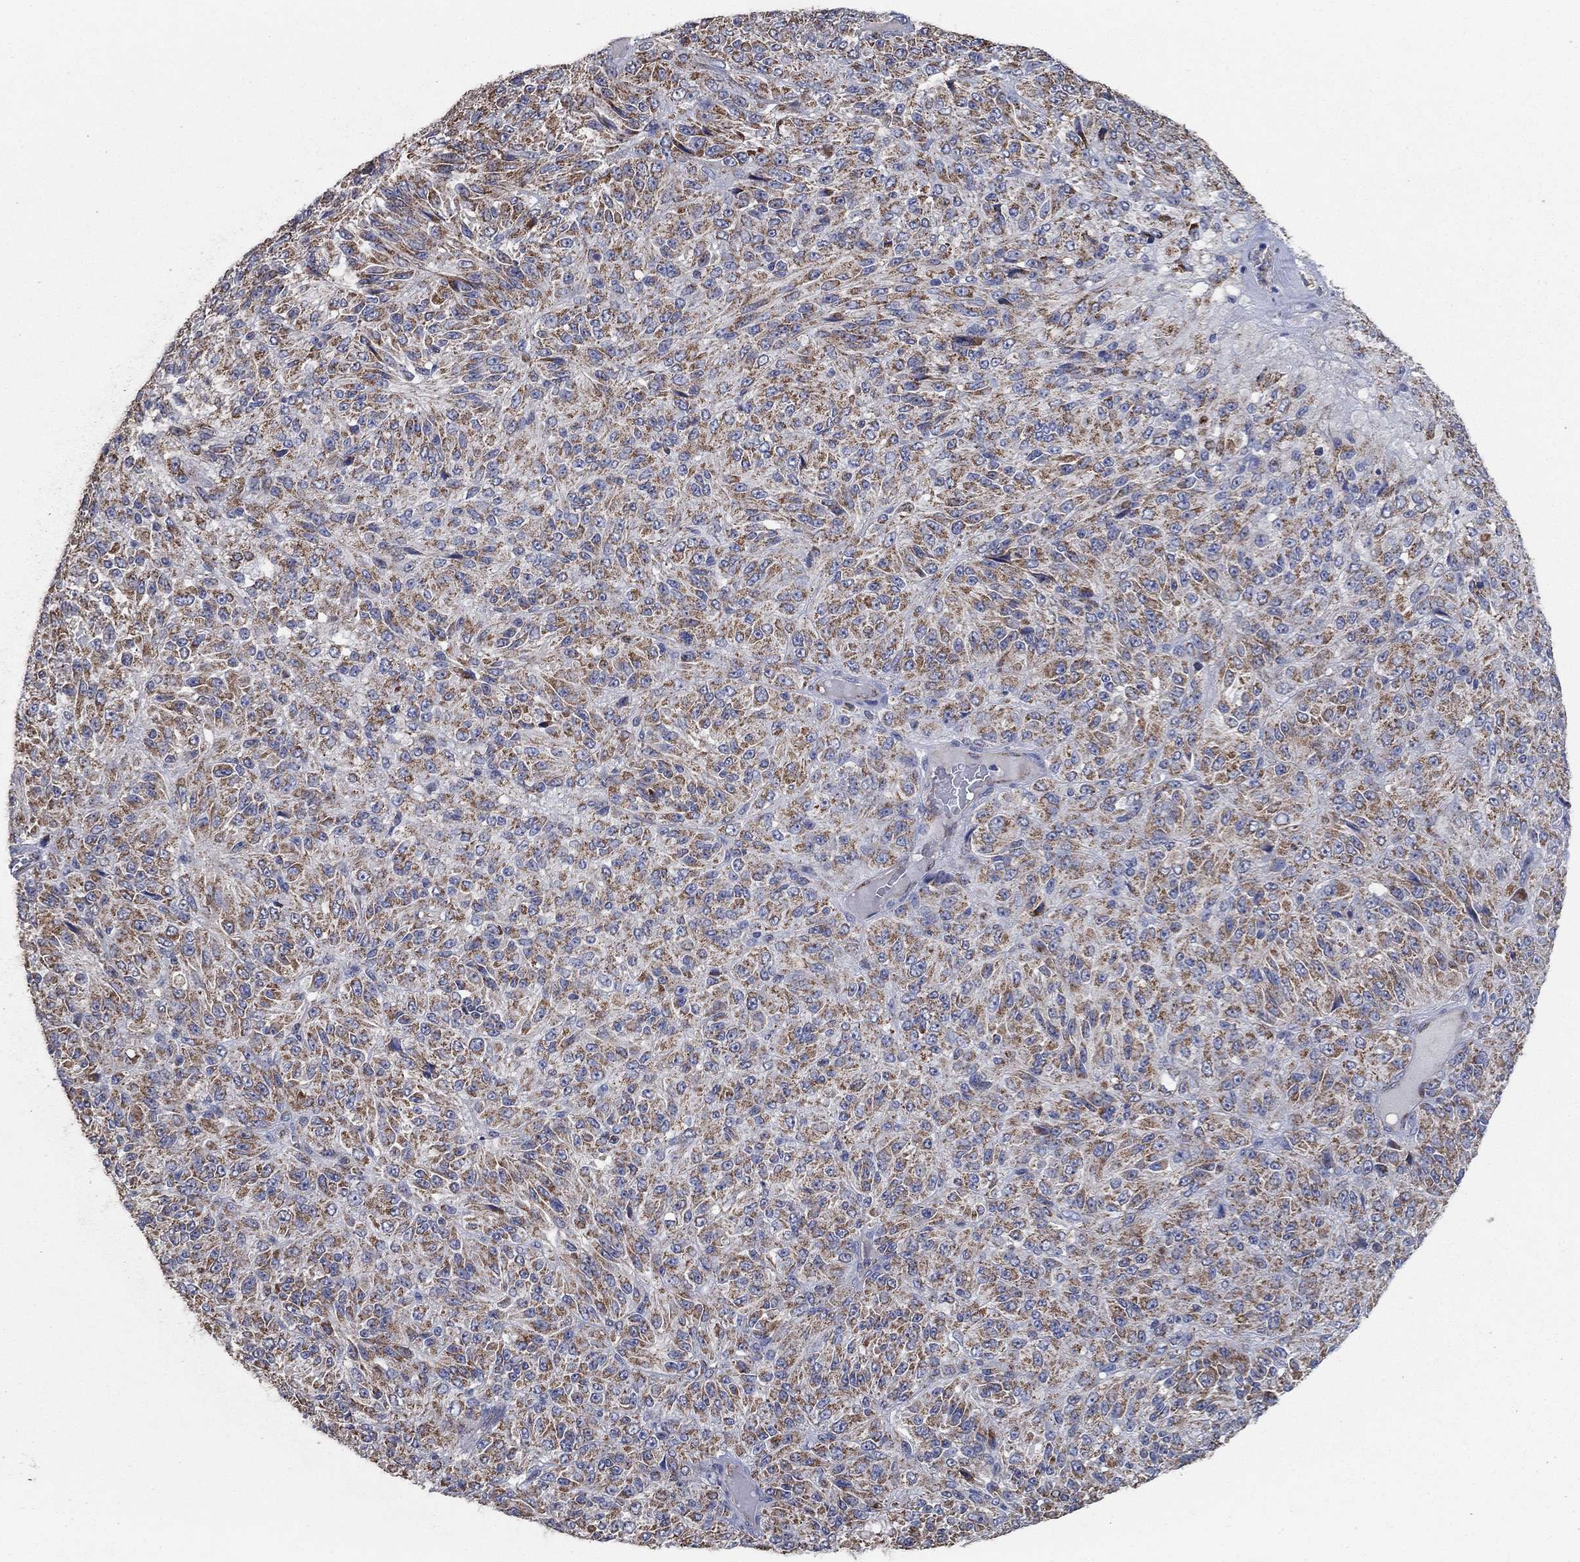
{"staining": {"intensity": "moderate", "quantity": ">75%", "location": "cytoplasmic/membranous"}, "tissue": "melanoma", "cell_type": "Tumor cells", "image_type": "cancer", "snomed": [{"axis": "morphology", "description": "Malignant melanoma, Metastatic site"}, {"axis": "topography", "description": "Brain"}], "caption": "A high-resolution image shows immunohistochemistry (IHC) staining of malignant melanoma (metastatic site), which shows moderate cytoplasmic/membranous staining in about >75% of tumor cells.", "gene": "HID1", "patient": {"sex": "female", "age": 56}}